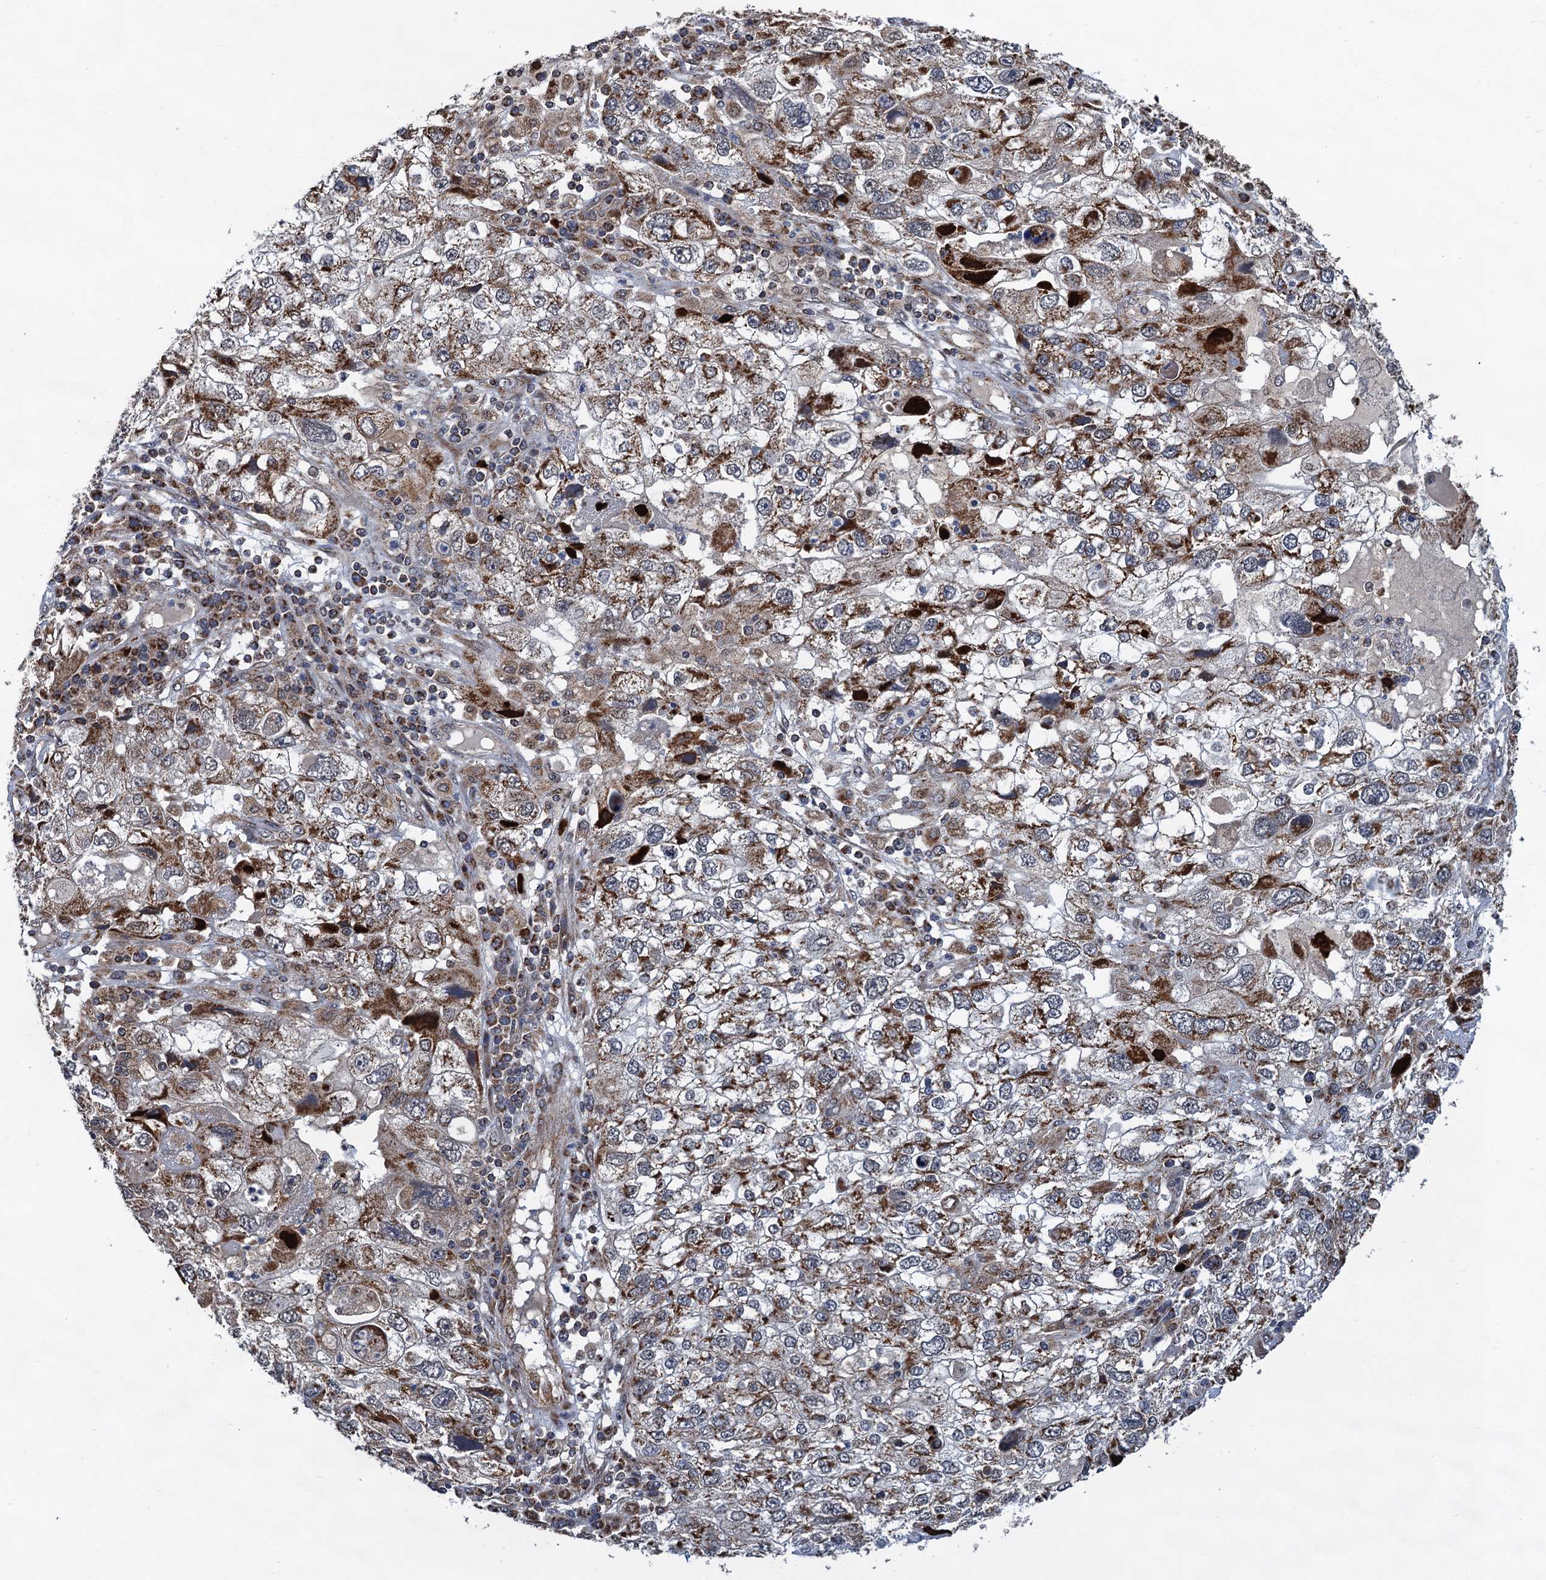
{"staining": {"intensity": "moderate", "quantity": ">75%", "location": "cytoplasmic/membranous"}, "tissue": "endometrial cancer", "cell_type": "Tumor cells", "image_type": "cancer", "snomed": [{"axis": "morphology", "description": "Adenocarcinoma, NOS"}, {"axis": "topography", "description": "Endometrium"}], "caption": "Adenocarcinoma (endometrial) stained with DAB (3,3'-diaminobenzidine) immunohistochemistry (IHC) exhibits medium levels of moderate cytoplasmic/membranous expression in about >75% of tumor cells.", "gene": "CMPK2", "patient": {"sex": "female", "age": 49}}